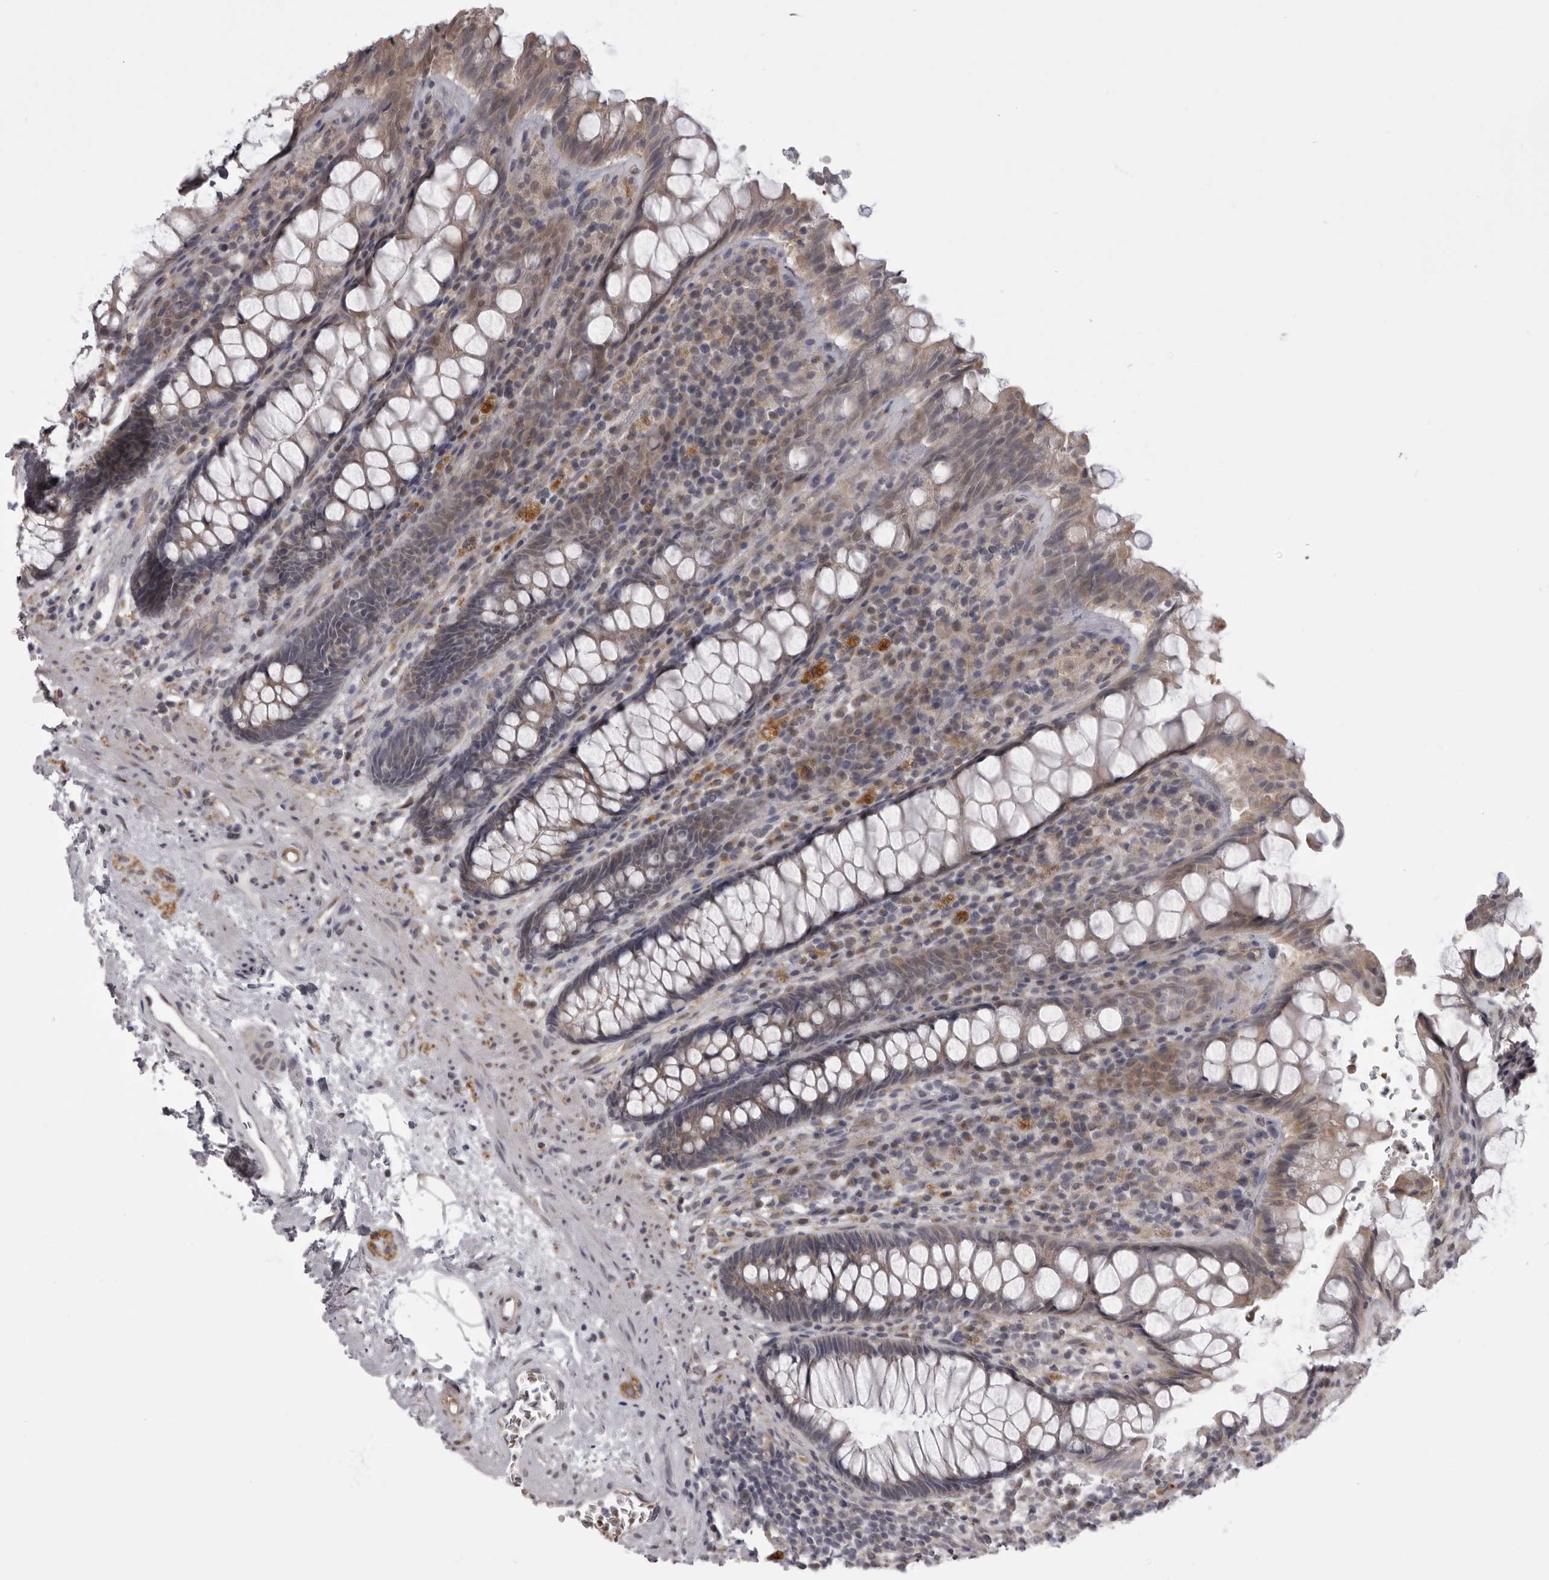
{"staining": {"intensity": "weak", "quantity": ">75%", "location": "cytoplasmic/membranous"}, "tissue": "rectum", "cell_type": "Glandular cells", "image_type": "normal", "snomed": [{"axis": "morphology", "description": "Normal tissue, NOS"}, {"axis": "topography", "description": "Rectum"}], "caption": "This is an image of immunohistochemistry (IHC) staining of unremarkable rectum, which shows weak staining in the cytoplasmic/membranous of glandular cells.", "gene": "EPHA10", "patient": {"sex": "male", "age": 64}}